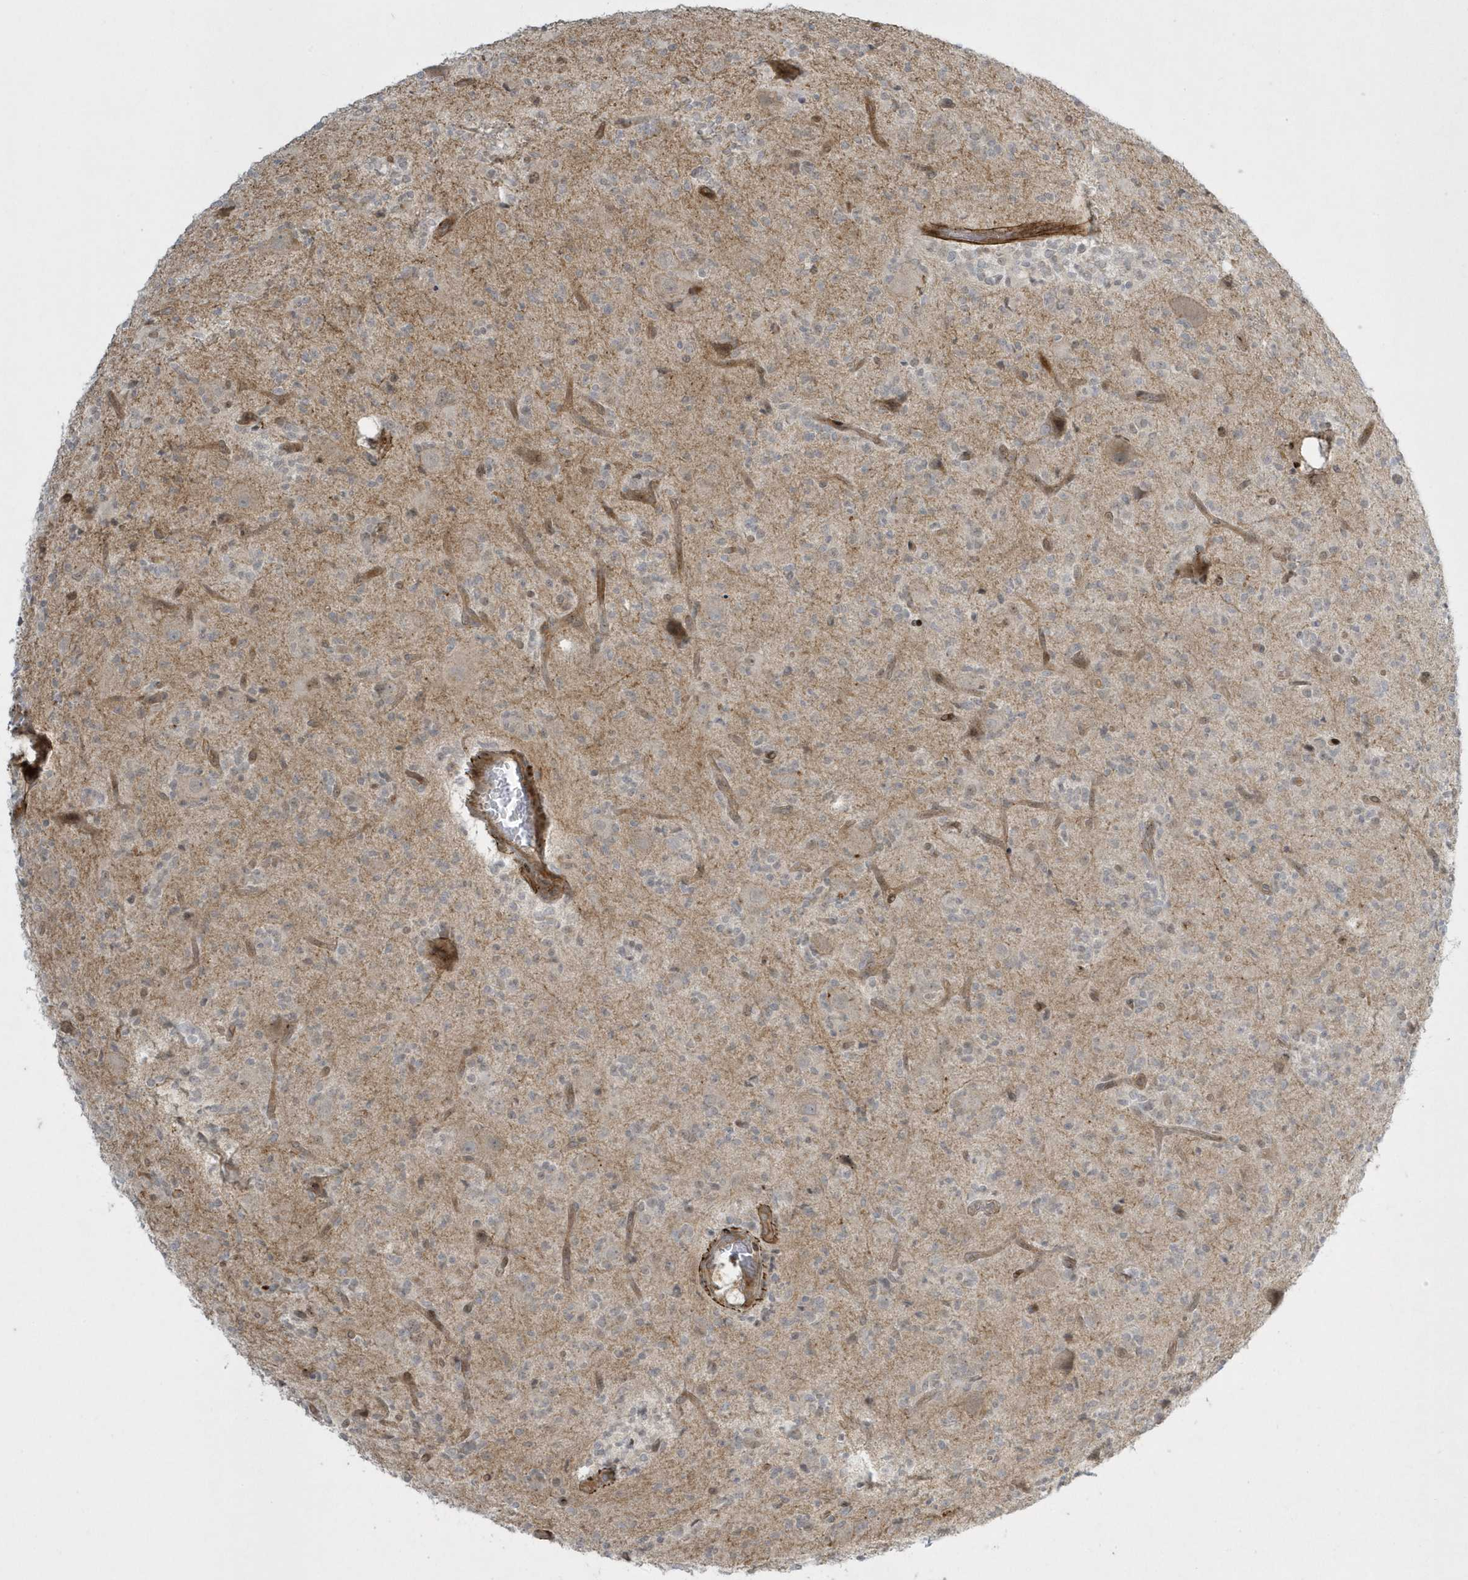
{"staining": {"intensity": "weak", "quantity": "<25%", "location": "cytoplasmic/membranous"}, "tissue": "glioma", "cell_type": "Tumor cells", "image_type": "cancer", "snomed": [{"axis": "morphology", "description": "Glioma, malignant, High grade"}, {"axis": "topography", "description": "Brain"}], "caption": "There is no significant positivity in tumor cells of malignant high-grade glioma. Brightfield microscopy of IHC stained with DAB (3,3'-diaminobenzidine) (brown) and hematoxylin (blue), captured at high magnification.", "gene": "MASP2", "patient": {"sex": "male", "age": 34}}